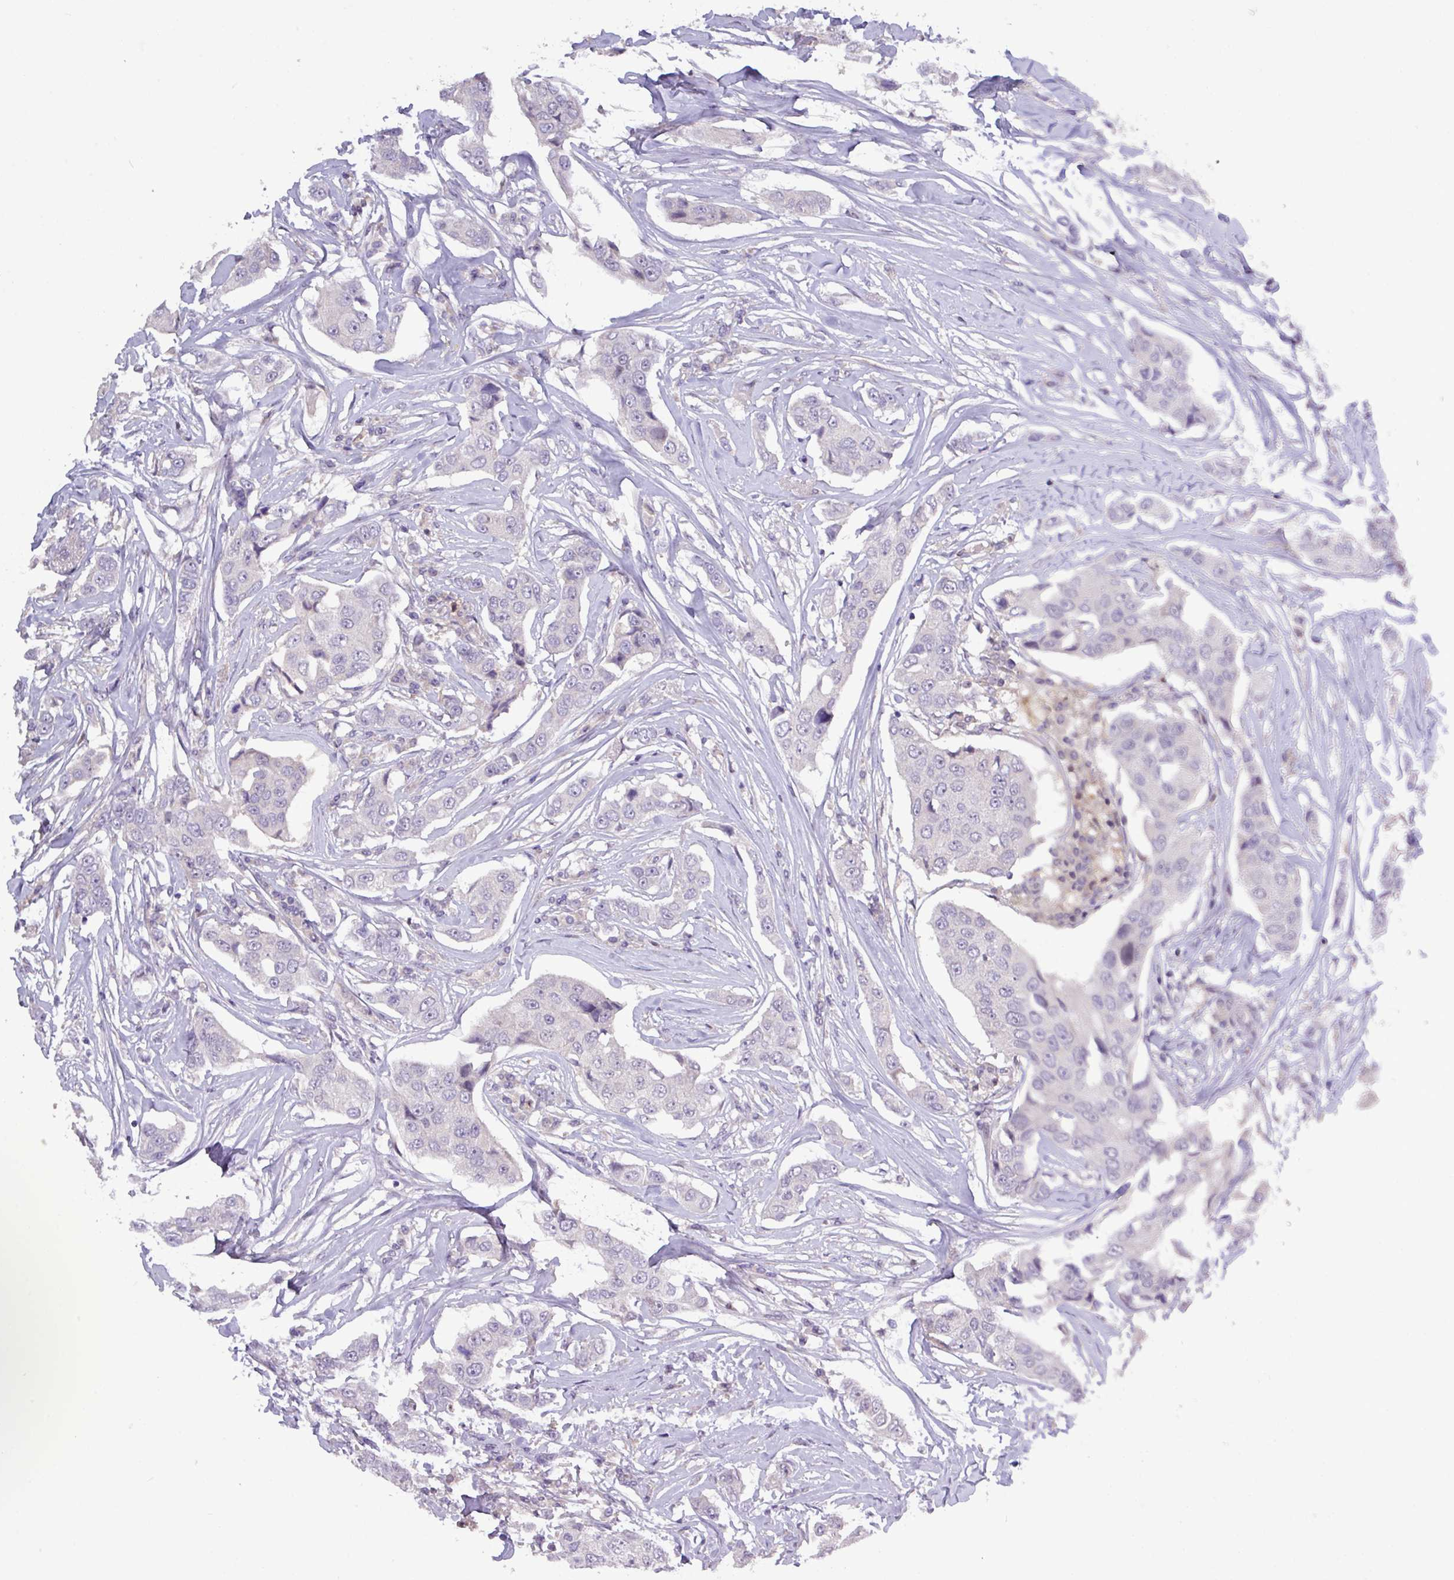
{"staining": {"intensity": "negative", "quantity": "none", "location": "none"}, "tissue": "breast cancer", "cell_type": "Tumor cells", "image_type": "cancer", "snomed": [{"axis": "morphology", "description": "Duct carcinoma"}, {"axis": "topography", "description": "Breast"}], "caption": "This is an immunohistochemistry (IHC) photomicrograph of invasive ductal carcinoma (breast). There is no staining in tumor cells.", "gene": "RIPPLY1", "patient": {"sex": "female", "age": 80}}